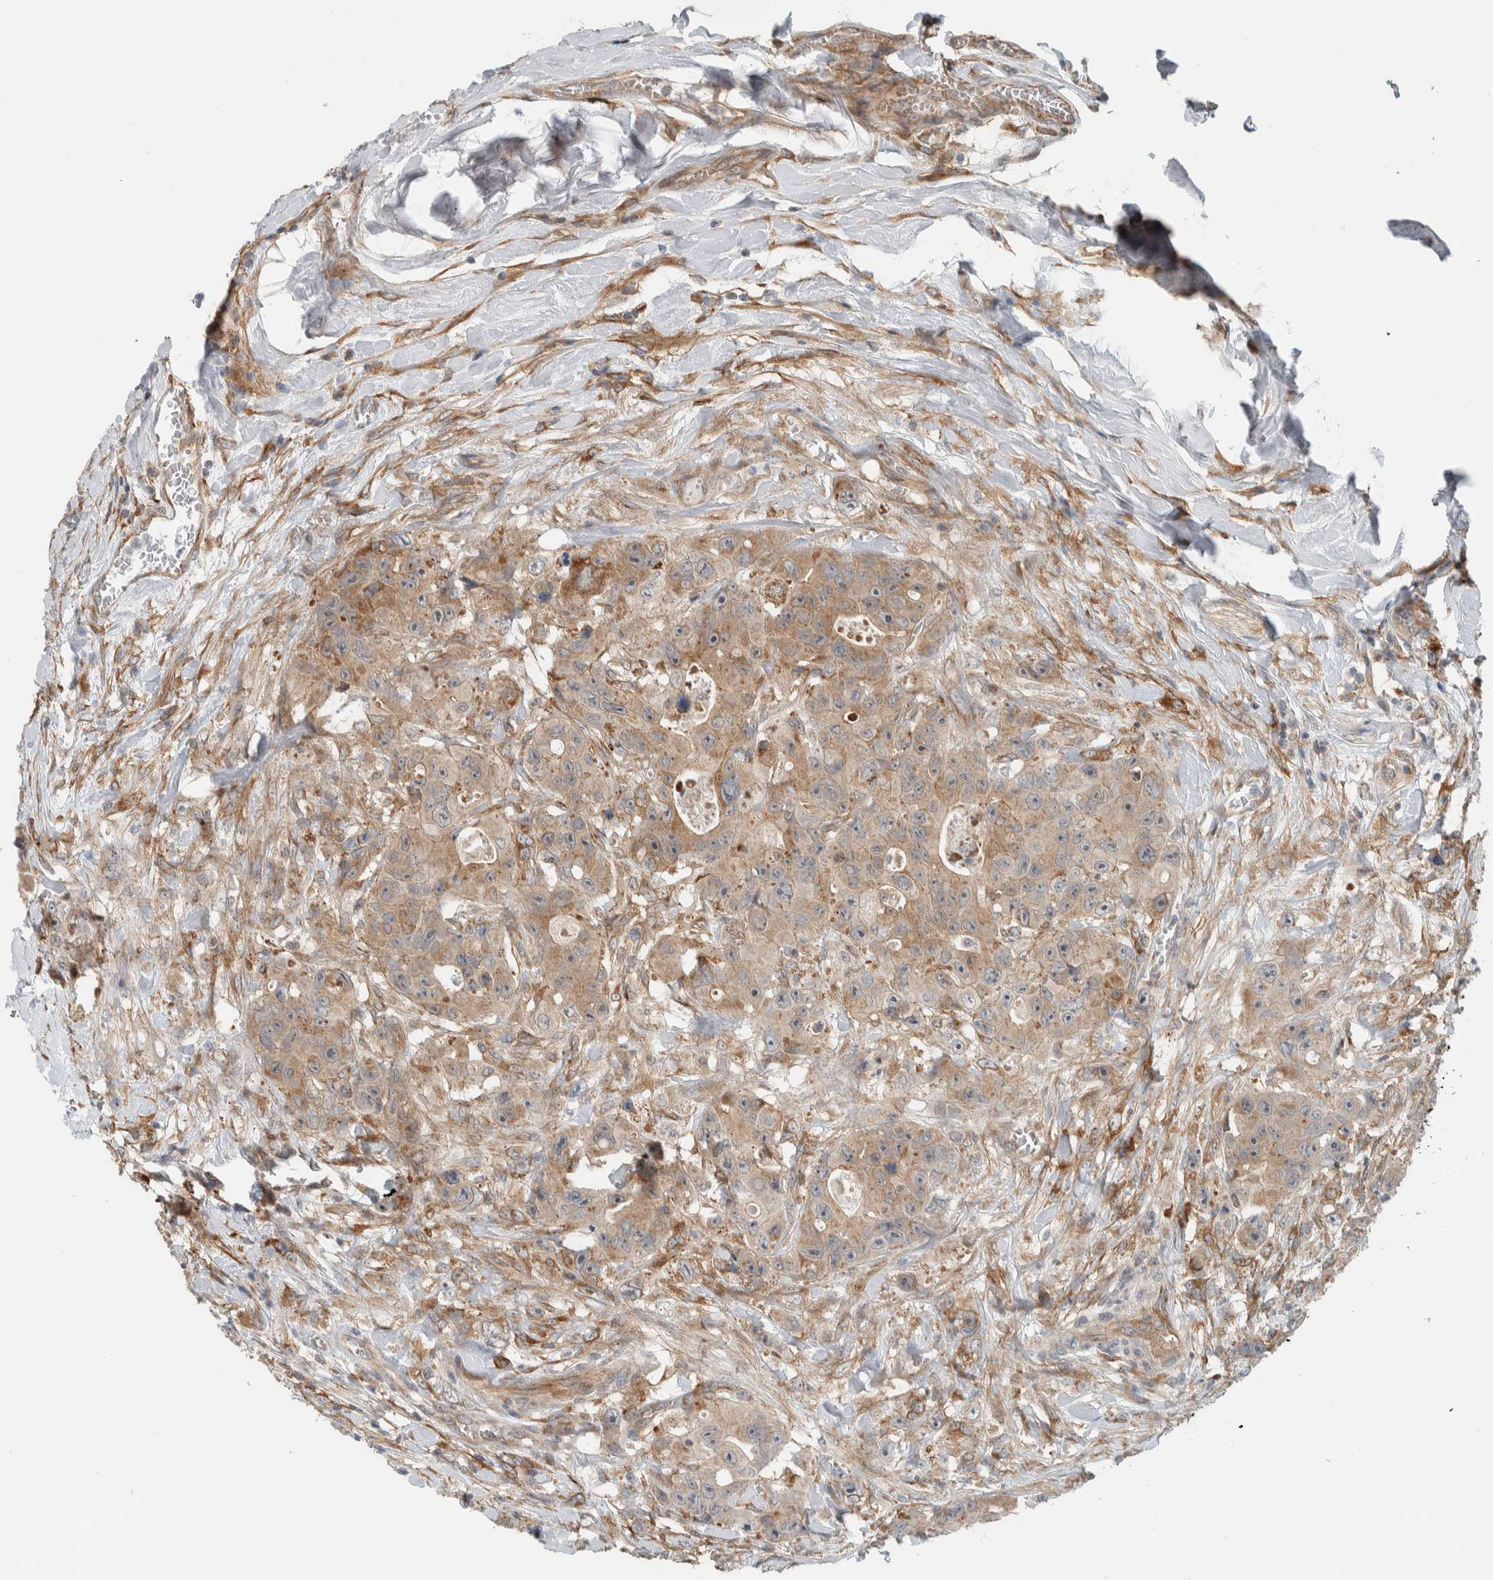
{"staining": {"intensity": "moderate", "quantity": ">75%", "location": "cytoplasmic/membranous"}, "tissue": "colorectal cancer", "cell_type": "Tumor cells", "image_type": "cancer", "snomed": [{"axis": "morphology", "description": "Adenocarcinoma, NOS"}, {"axis": "topography", "description": "Colon"}], "caption": "The micrograph demonstrates immunohistochemical staining of colorectal adenocarcinoma. There is moderate cytoplasmic/membranous staining is seen in approximately >75% of tumor cells. (DAB (3,3'-diaminobenzidine) IHC, brown staining for protein, blue staining for nuclei).", "gene": "RERE", "patient": {"sex": "female", "age": 46}}